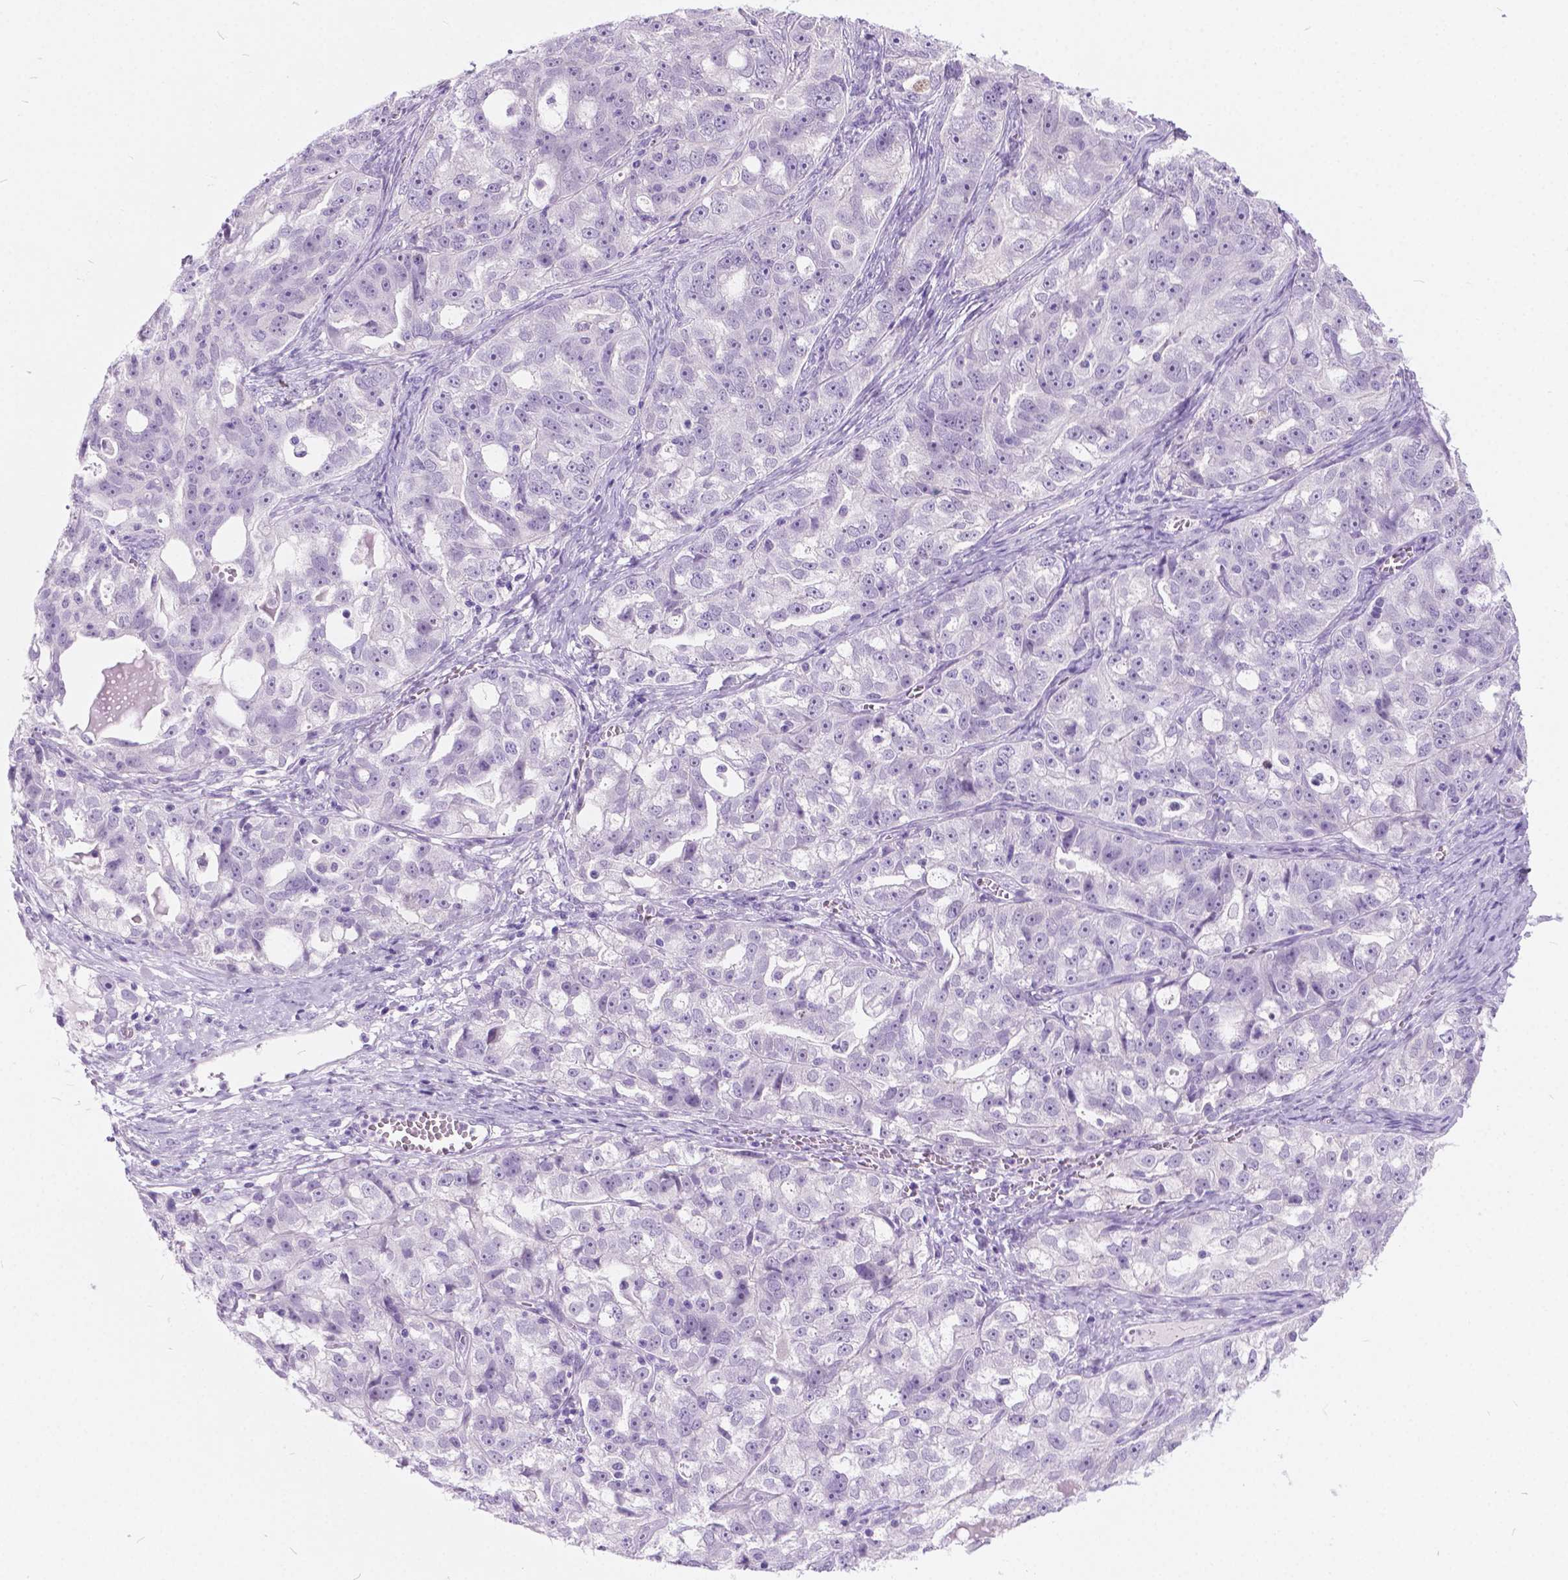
{"staining": {"intensity": "negative", "quantity": "none", "location": "none"}, "tissue": "ovarian cancer", "cell_type": "Tumor cells", "image_type": "cancer", "snomed": [{"axis": "morphology", "description": "Cystadenocarcinoma, serous, NOS"}, {"axis": "topography", "description": "Ovary"}], "caption": "There is no significant staining in tumor cells of ovarian cancer (serous cystadenocarcinoma). (IHC, brightfield microscopy, high magnification).", "gene": "ARMS2", "patient": {"sex": "female", "age": 51}}